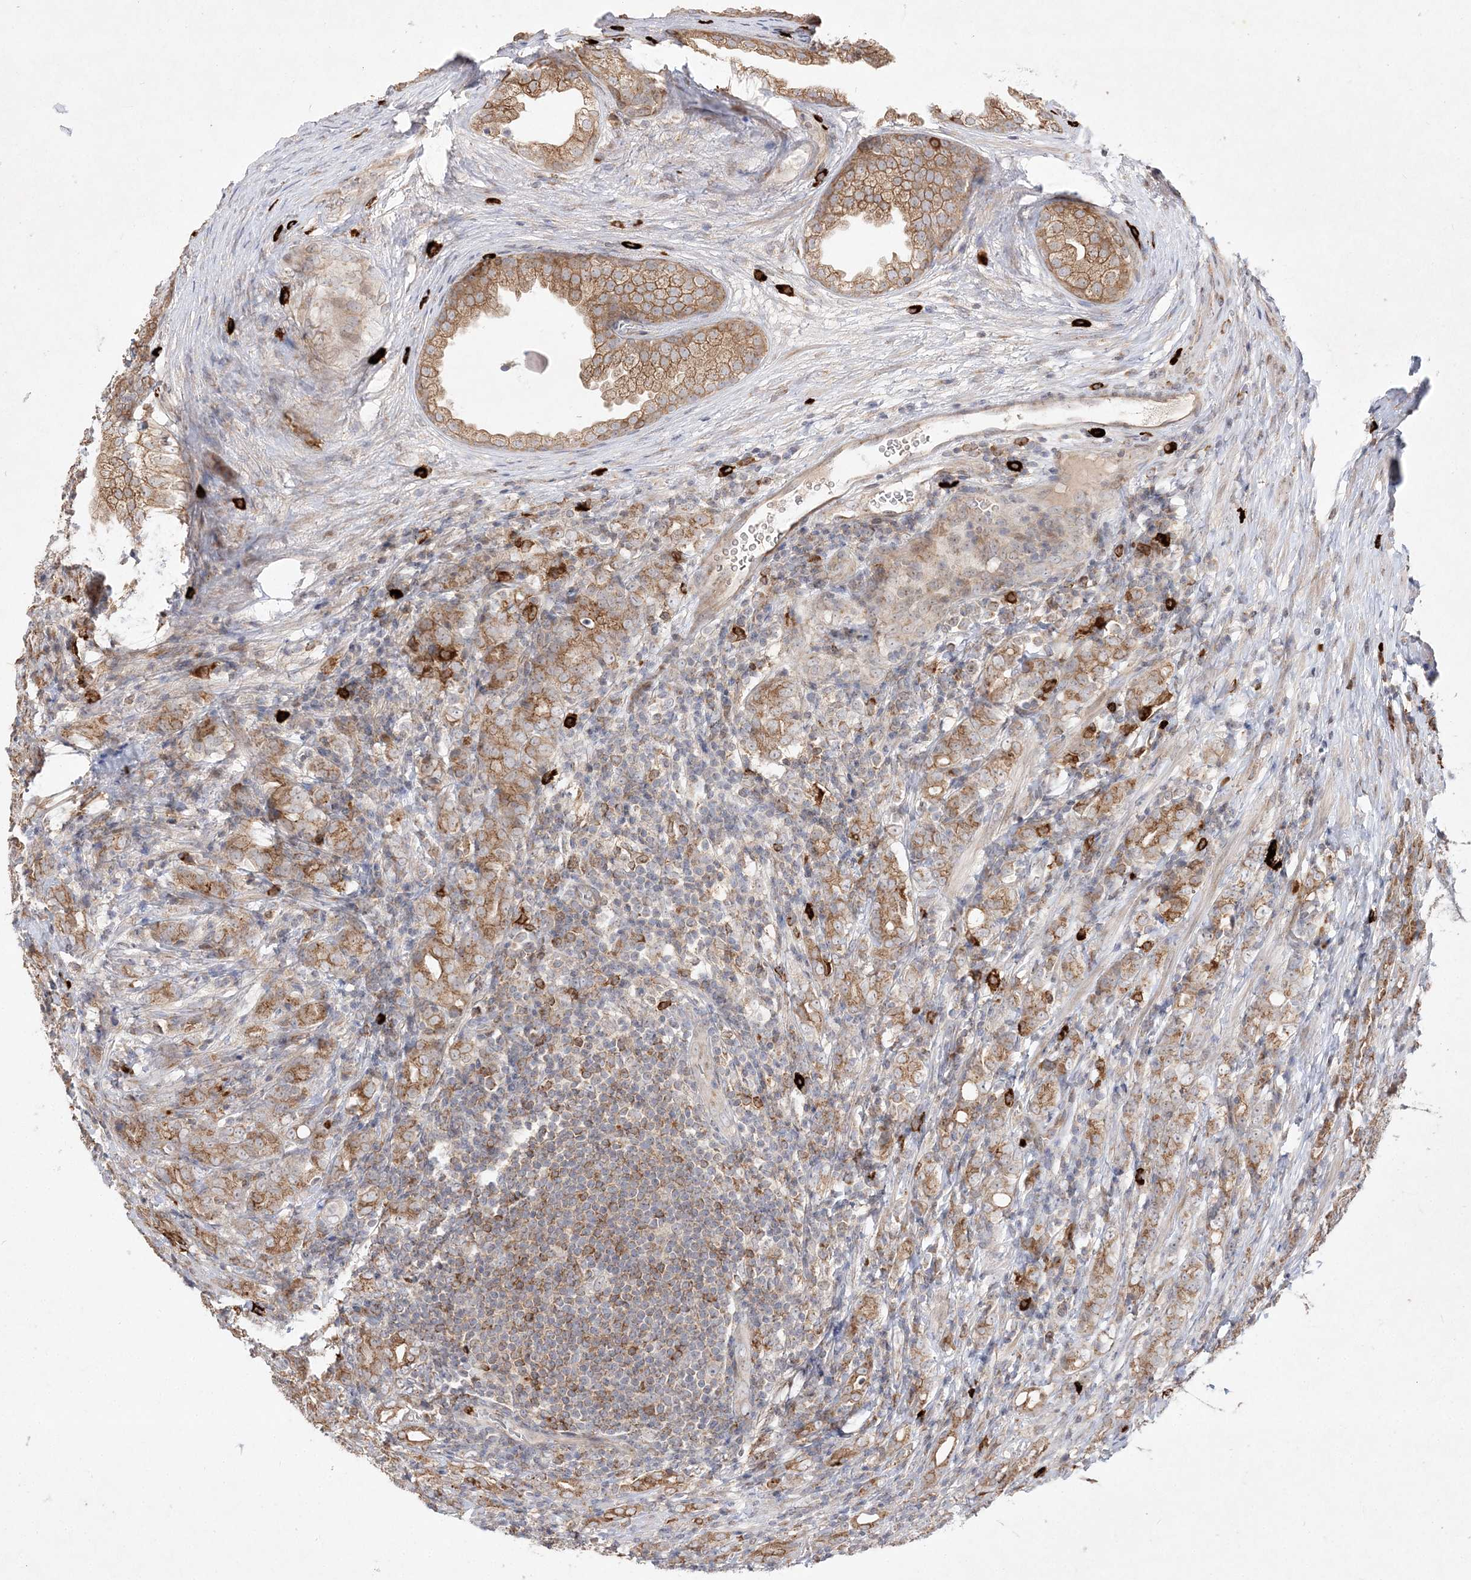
{"staining": {"intensity": "moderate", "quantity": ">75%", "location": "cytoplasmic/membranous"}, "tissue": "prostate cancer", "cell_type": "Tumor cells", "image_type": "cancer", "snomed": [{"axis": "morphology", "description": "Adenocarcinoma, High grade"}, {"axis": "topography", "description": "Prostate"}], "caption": "Immunohistochemical staining of human prostate high-grade adenocarcinoma shows medium levels of moderate cytoplasmic/membranous positivity in about >75% of tumor cells. (DAB (3,3'-diaminobenzidine) IHC, brown staining for protein, blue staining for nuclei).", "gene": "CLNK", "patient": {"sex": "male", "age": 62}}